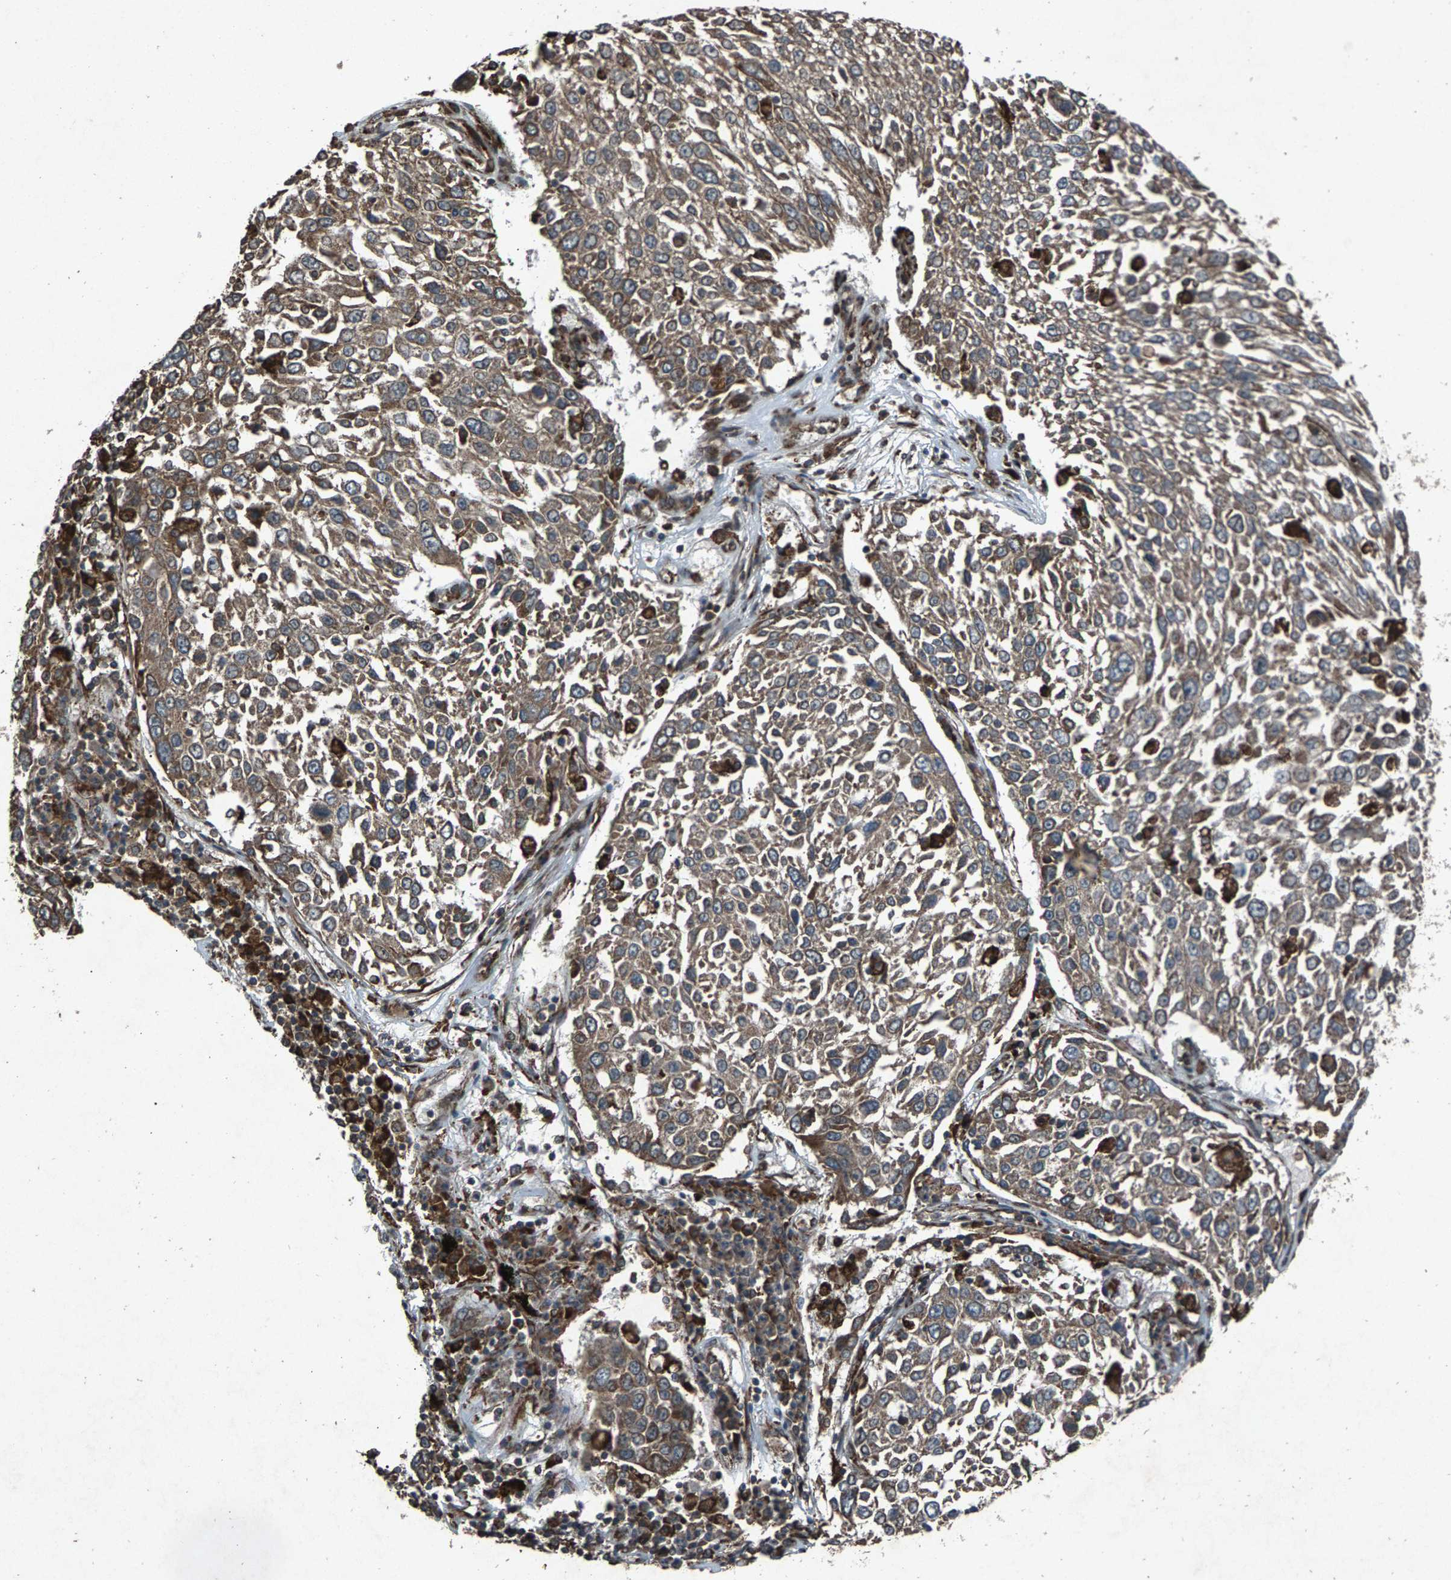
{"staining": {"intensity": "weak", "quantity": ">75%", "location": "cytoplasmic/membranous"}, "tissue": "lung cancer", "cell_type": "Tumor cells", "image_type": "cancer", "snomed": [{"axis": "morphology", "description": "Squamous cell carcinoma, NOS"}, {"axis": "topography", "description": "Lung"}], "caption": "Immunohistochemistry histopathology image of neoplastic tissue: human lung cancer (squamous cell carcinoma) stained using immunohistochemistry (IHC) displays low levels of weak protein expression localized specifically in the cytoplasmic/membranous of tumor cells, appearing as a cytoplasmic/membranous brown color.", "gene": "CALR", "patient": {"sex": "male", "age": 65}}